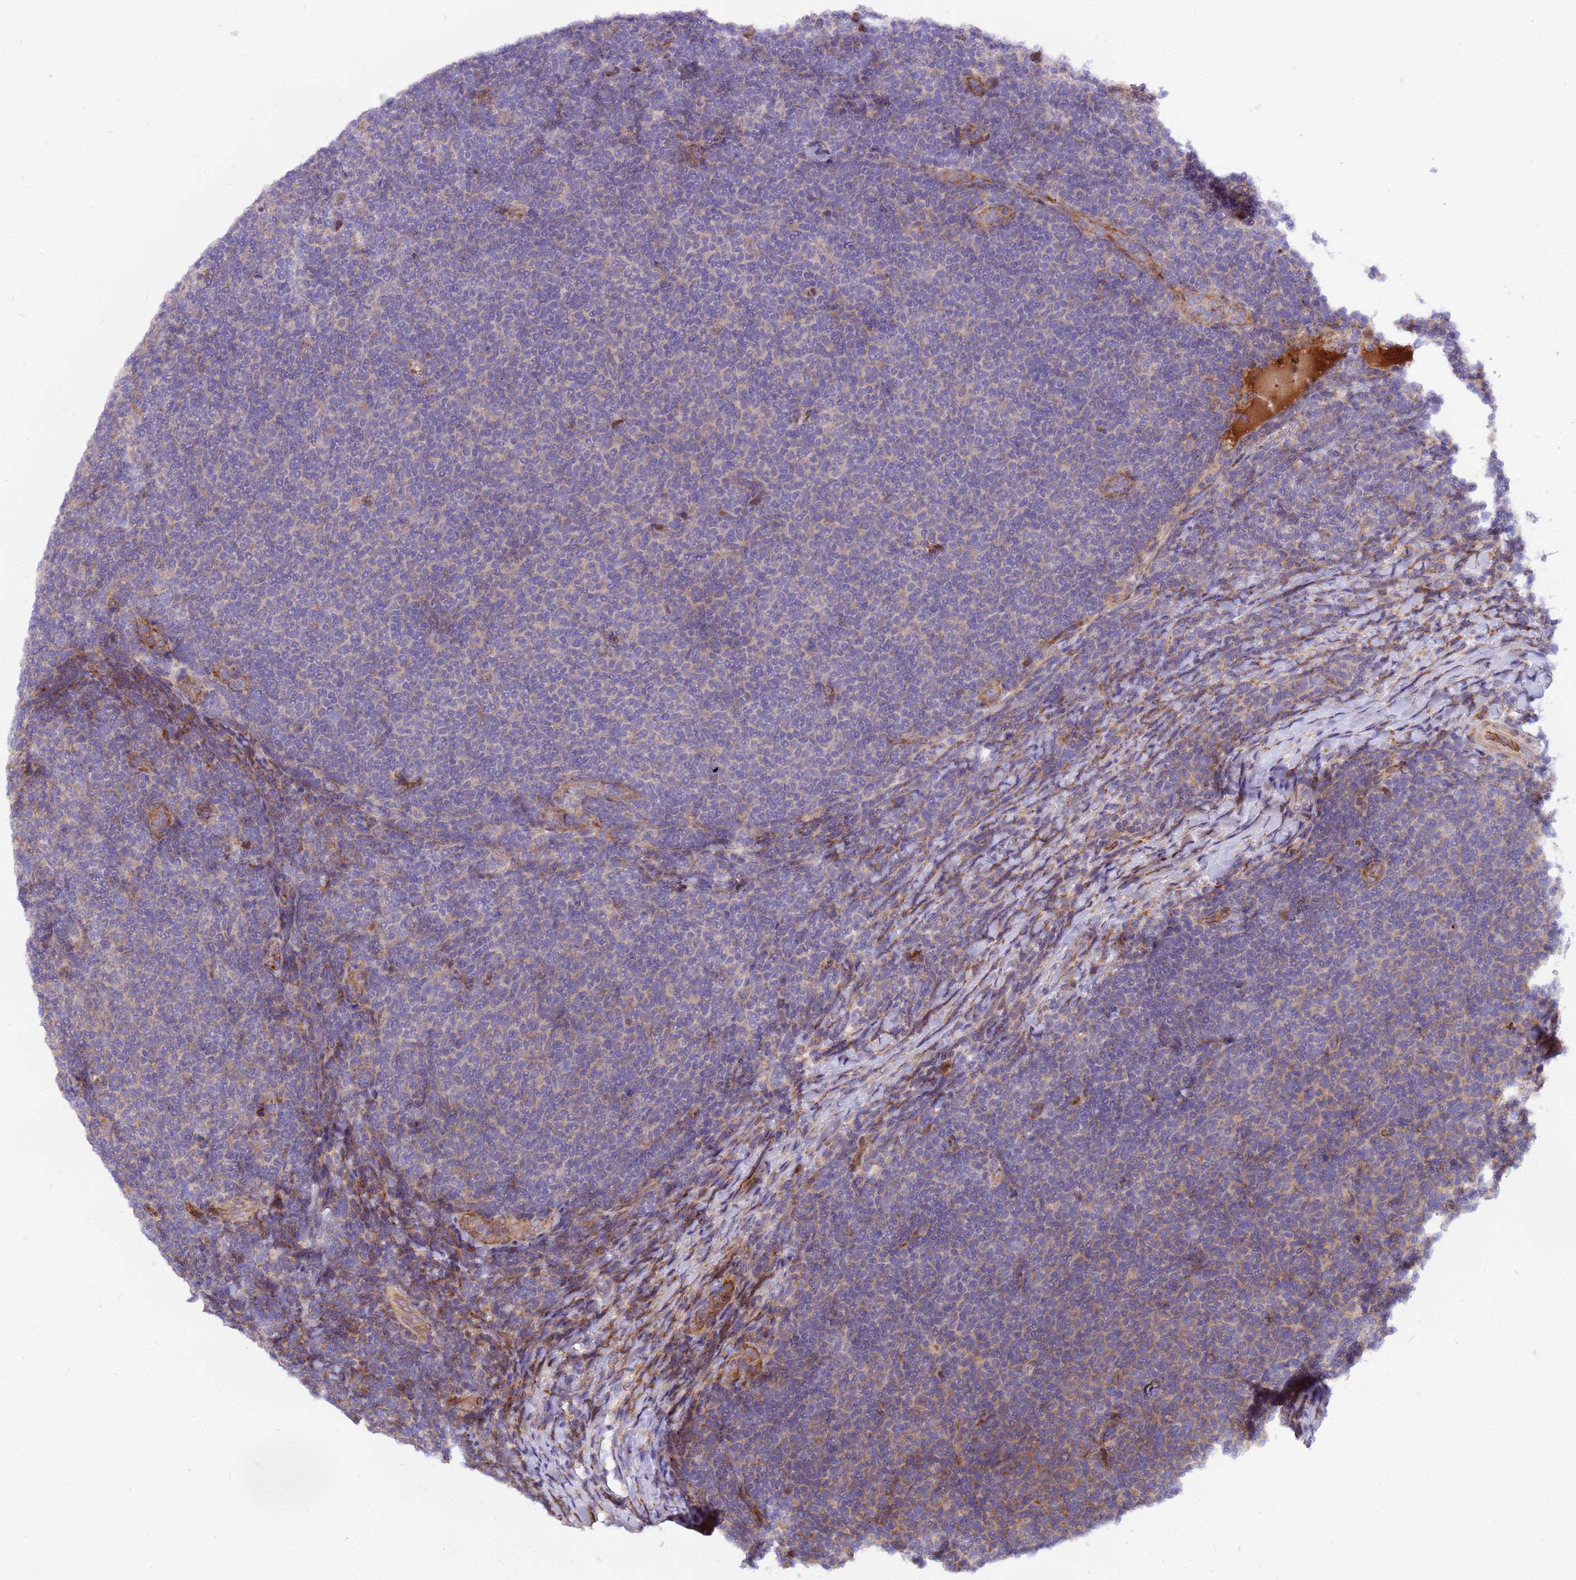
{"staining": {"intensity": "negative", "quantity": "none", "location": "none"}, "tissue": "lymphoma", "cell_type": "Tumor cells", "image_type": "cancer", "snomed": [{"axis": "morphology", "description": "Malignant lymphoma, non-Hodgkin's type, Low grade"}, {"axis": "topography", "description": "Lymph node"}], "caption": "High power microscopy image of an immunohistochemistry photomicrograph of lymphoma, revealing no significant expression in tumor cells. Nuclei are stained in blue.", "gene": "ZNF669", "patient": {"sex": "male", "age": 66}}